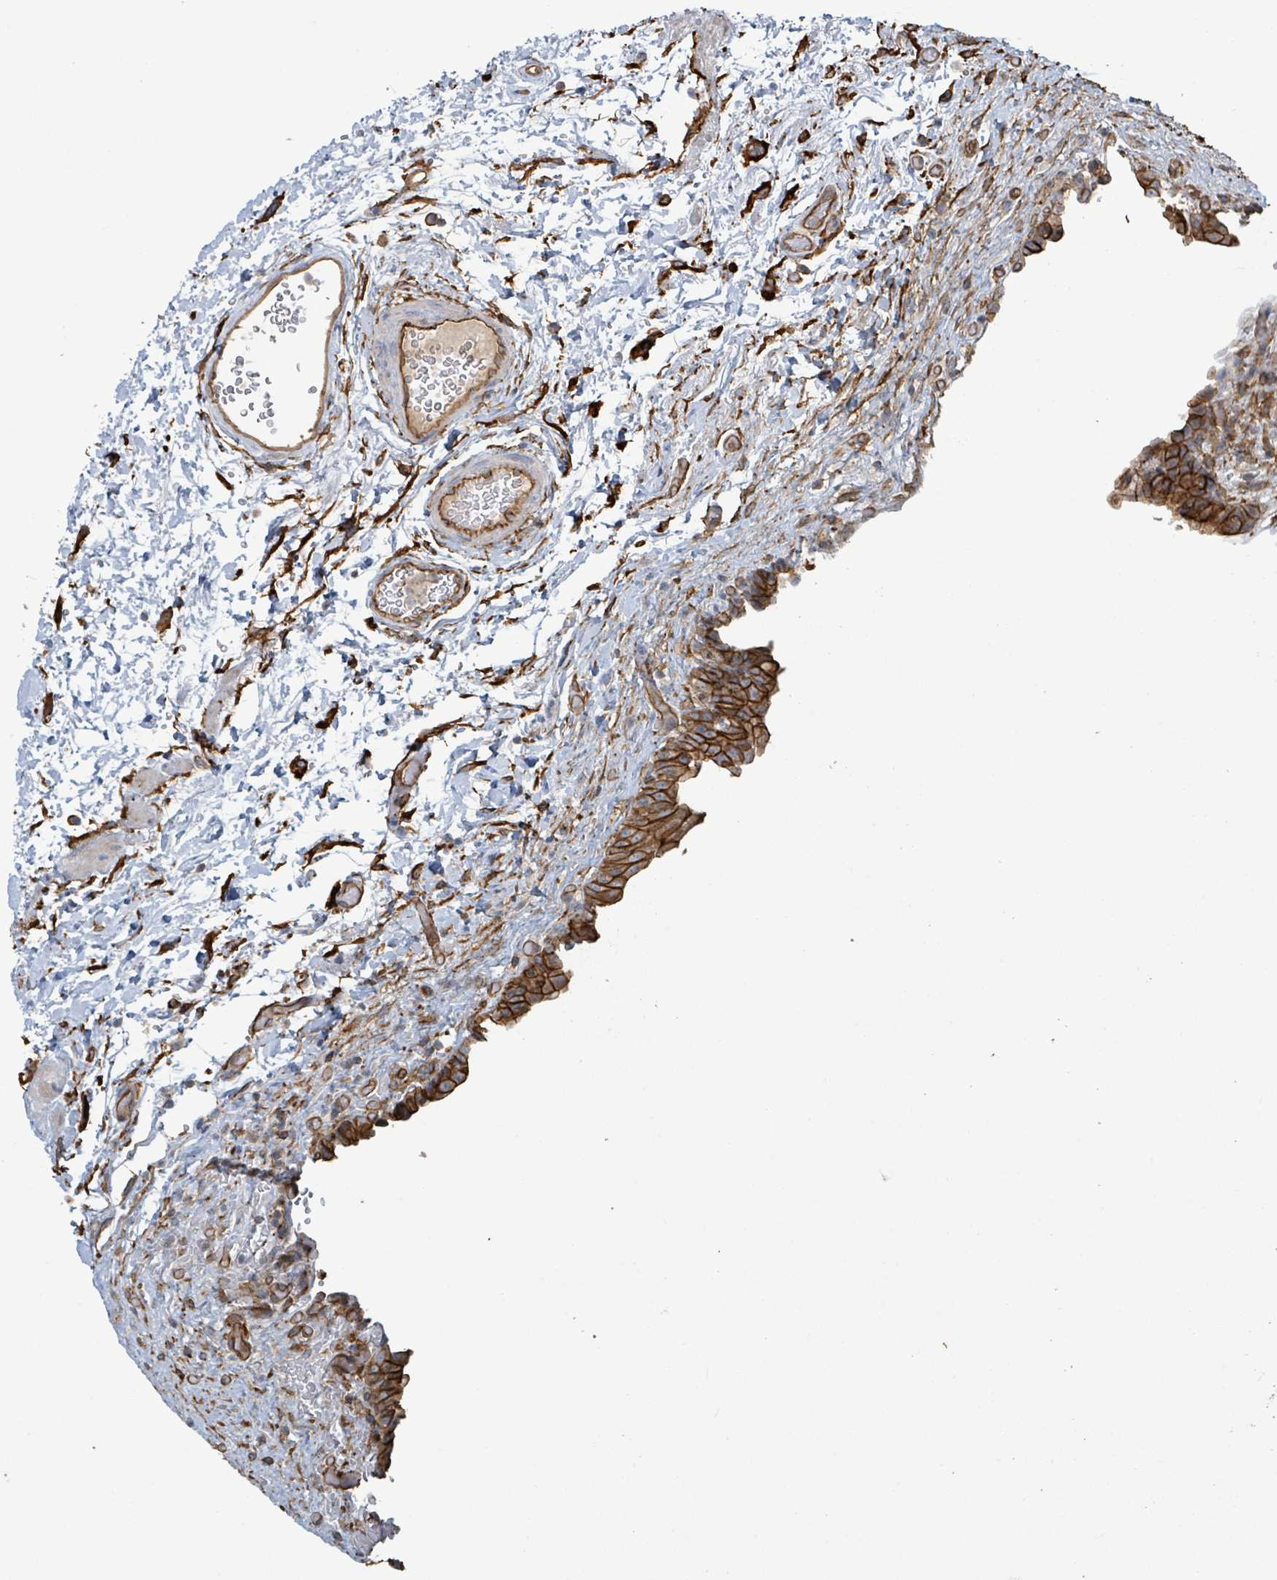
{"staining": {"intensity": "strong", "quantity": ">75%", "location": "cytoplasmic/membranous"}, "tissue": "urinary bladder", "cell_type": "Urothelial cells", "image_type": "normal", "snomed": [{"axis": "morphology", "description": "Normal tissue, NOS"}, {"axis": "topography", "description": "Urinary bladder"}], "caption": "Immunohistochemistry (IHC) histopathology image of benign urinary bladder stained for a protein (brown), which exhibits high levels of strong cytoplasmic/membranous expression in approximately >75% of urothelial cells.", "gene": "LDOC1", "patient": {"sex": "male", "age": 69}}